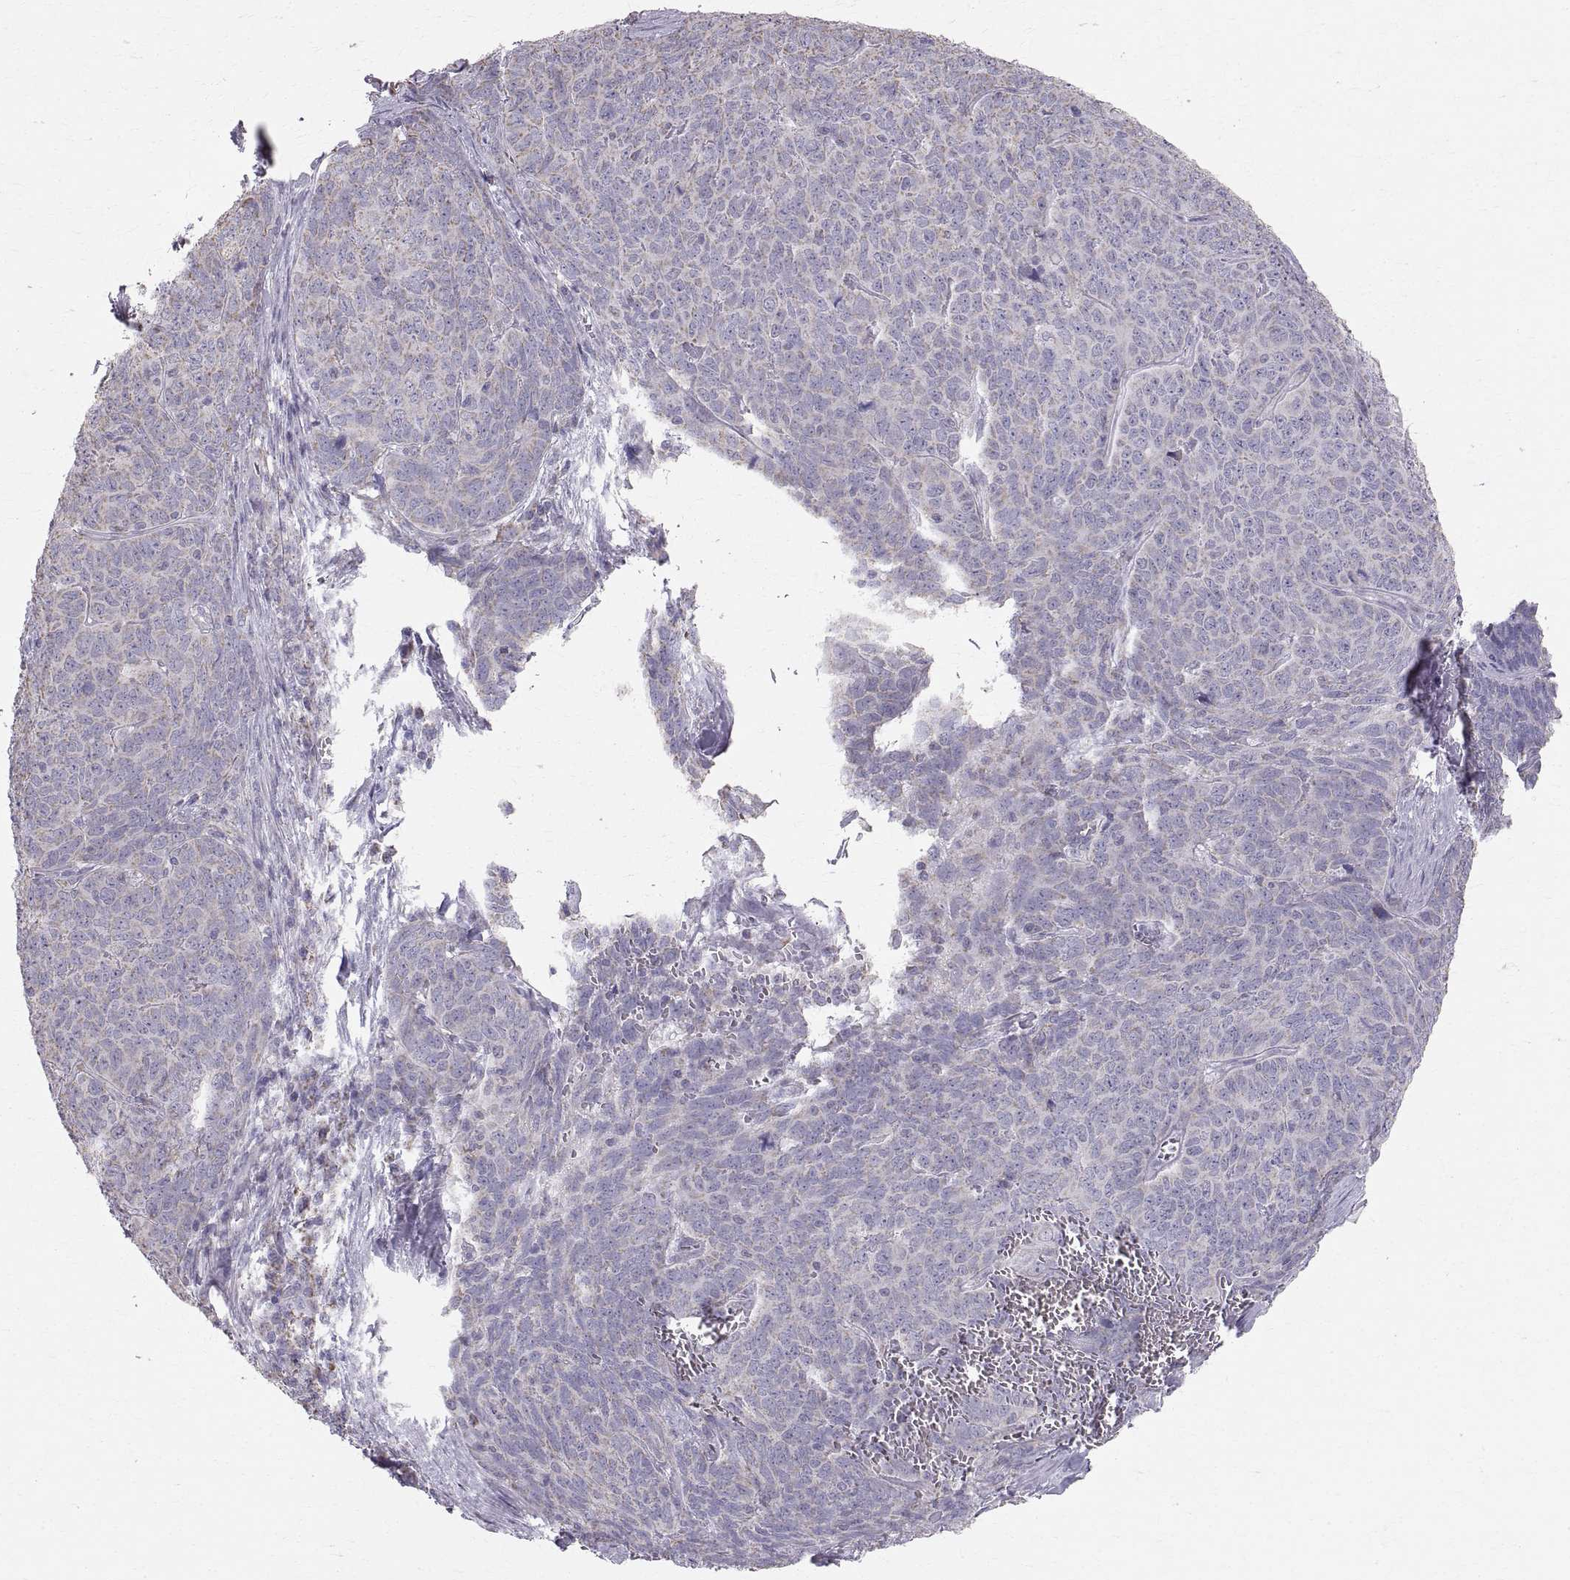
{"staining": {"intensity": "negative", "quantity": "none", "location": "none"}, "tissue": "skin cancer", "cell_type": "Tumor cells", "image_type": "cancer", "snomed": [{"axis": "morphology", "description": "Squamous cell carcinoma, NOS"}, {"axis": "topography", "description": "Skin"}, {"axis": "topography", "description": "Anal"}], "caption": "There is no significant positivity in tumor cells of skin cancer. (DAB (3,3'-diaminobenzidine) immunohistochemistry, high magnification).", "gene": "STMND1", "patient": {"sex": "female", "age": 51}}